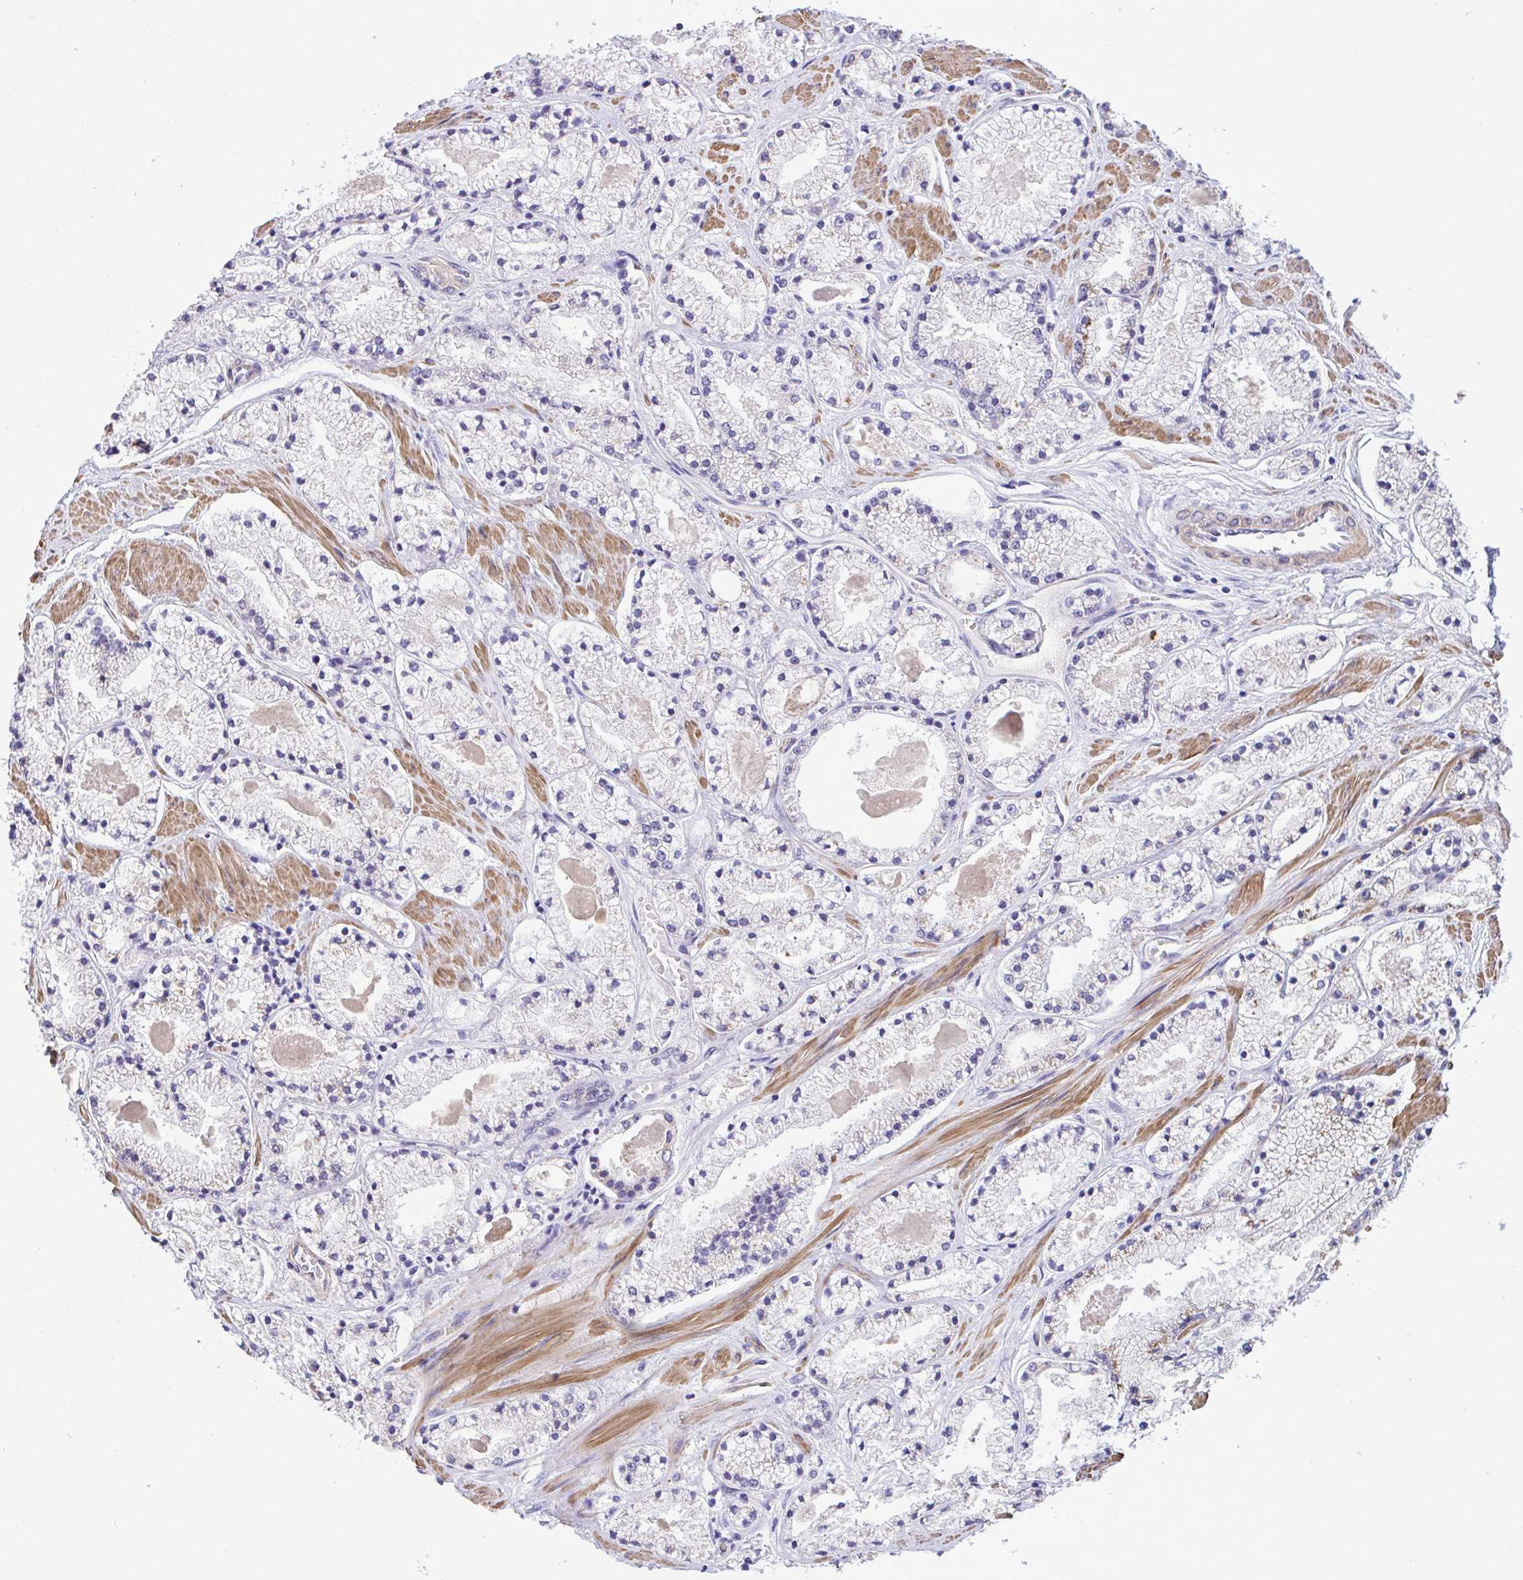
{"staining": {"intensity": "moderate", "quantity": "<25%", "location": "cytoplasmic/membranous"}, "tissue": "prostate cancer", "cell_type": "Tumor cells", "image_type": "cancer", "snomed": [{"axis": "morphology", "description": "Adenocarcinoma, High grade"}, {"axis": "topography", "description": "Prostate"}], "caption": "This is a photomicrograph of IHC staining of prostate cancer (adenocarcinoma (high-grade)), which shows moderate staining in the cytoplasmic/membranous of tumor cells.", "gene": "SARS2", "patient": {"sex": "male", "age": 63}}